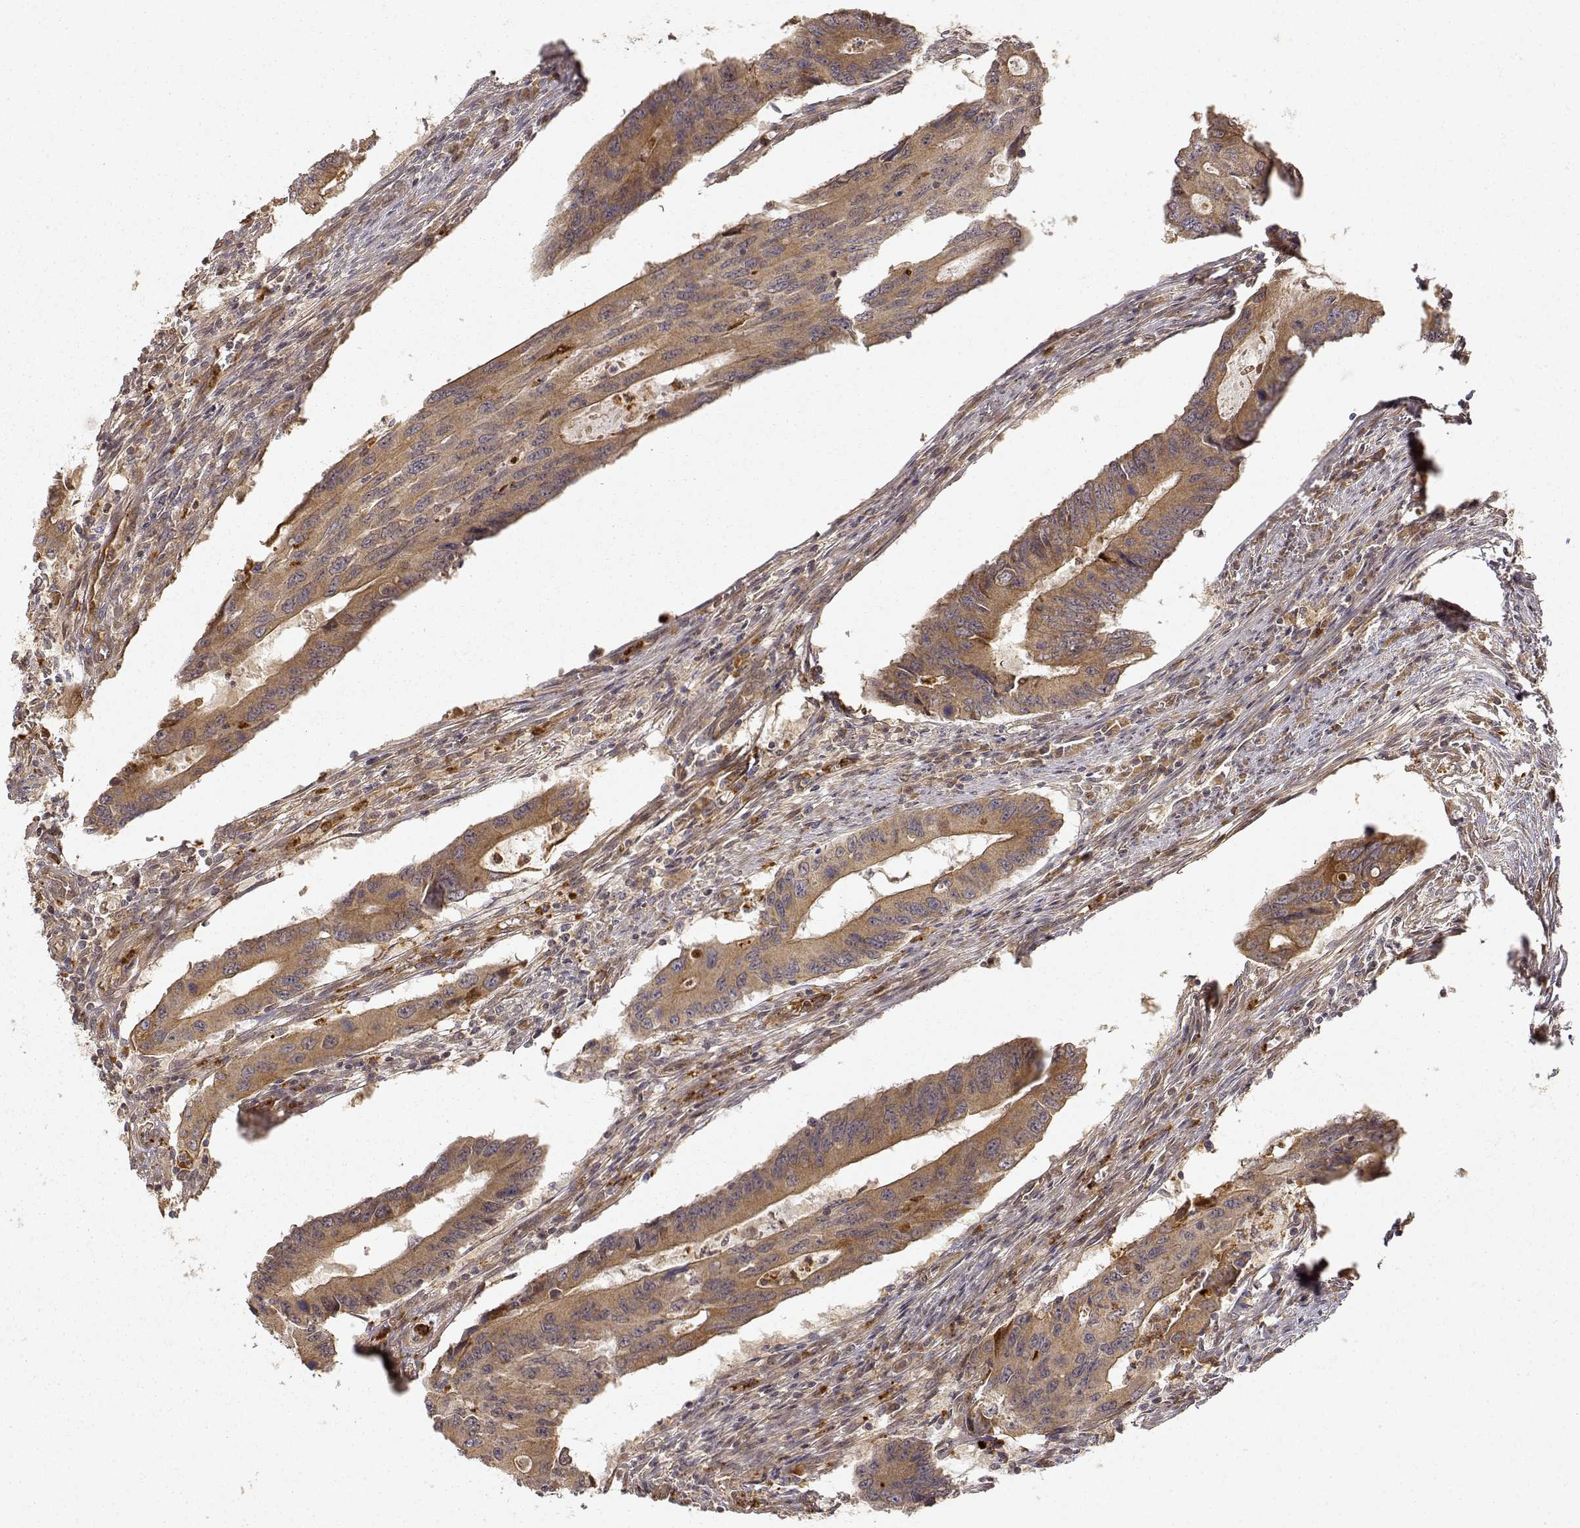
{"staining": {"intensity": "moderate", "quantity": ">75%", "location": "cytoplasmic/membranous"}, "tissue": "colorectal cancer", "cell_type": "Tumor cells", "image_type": "cancer", "snomed": [{"axis": "morphology", "description": "Adenocarcinoma, NOS"}, {"axis": "topography", "description": "Colon"}], "caption": "Protein staining of adenocarcinoma (colorectal) tissue demonstrates moderate cytoplasmic/membranous positivity in about >75% of tumor cells.", "gene": "CDK5RAP2", "patient": {"sex": "male", "age": 53}}